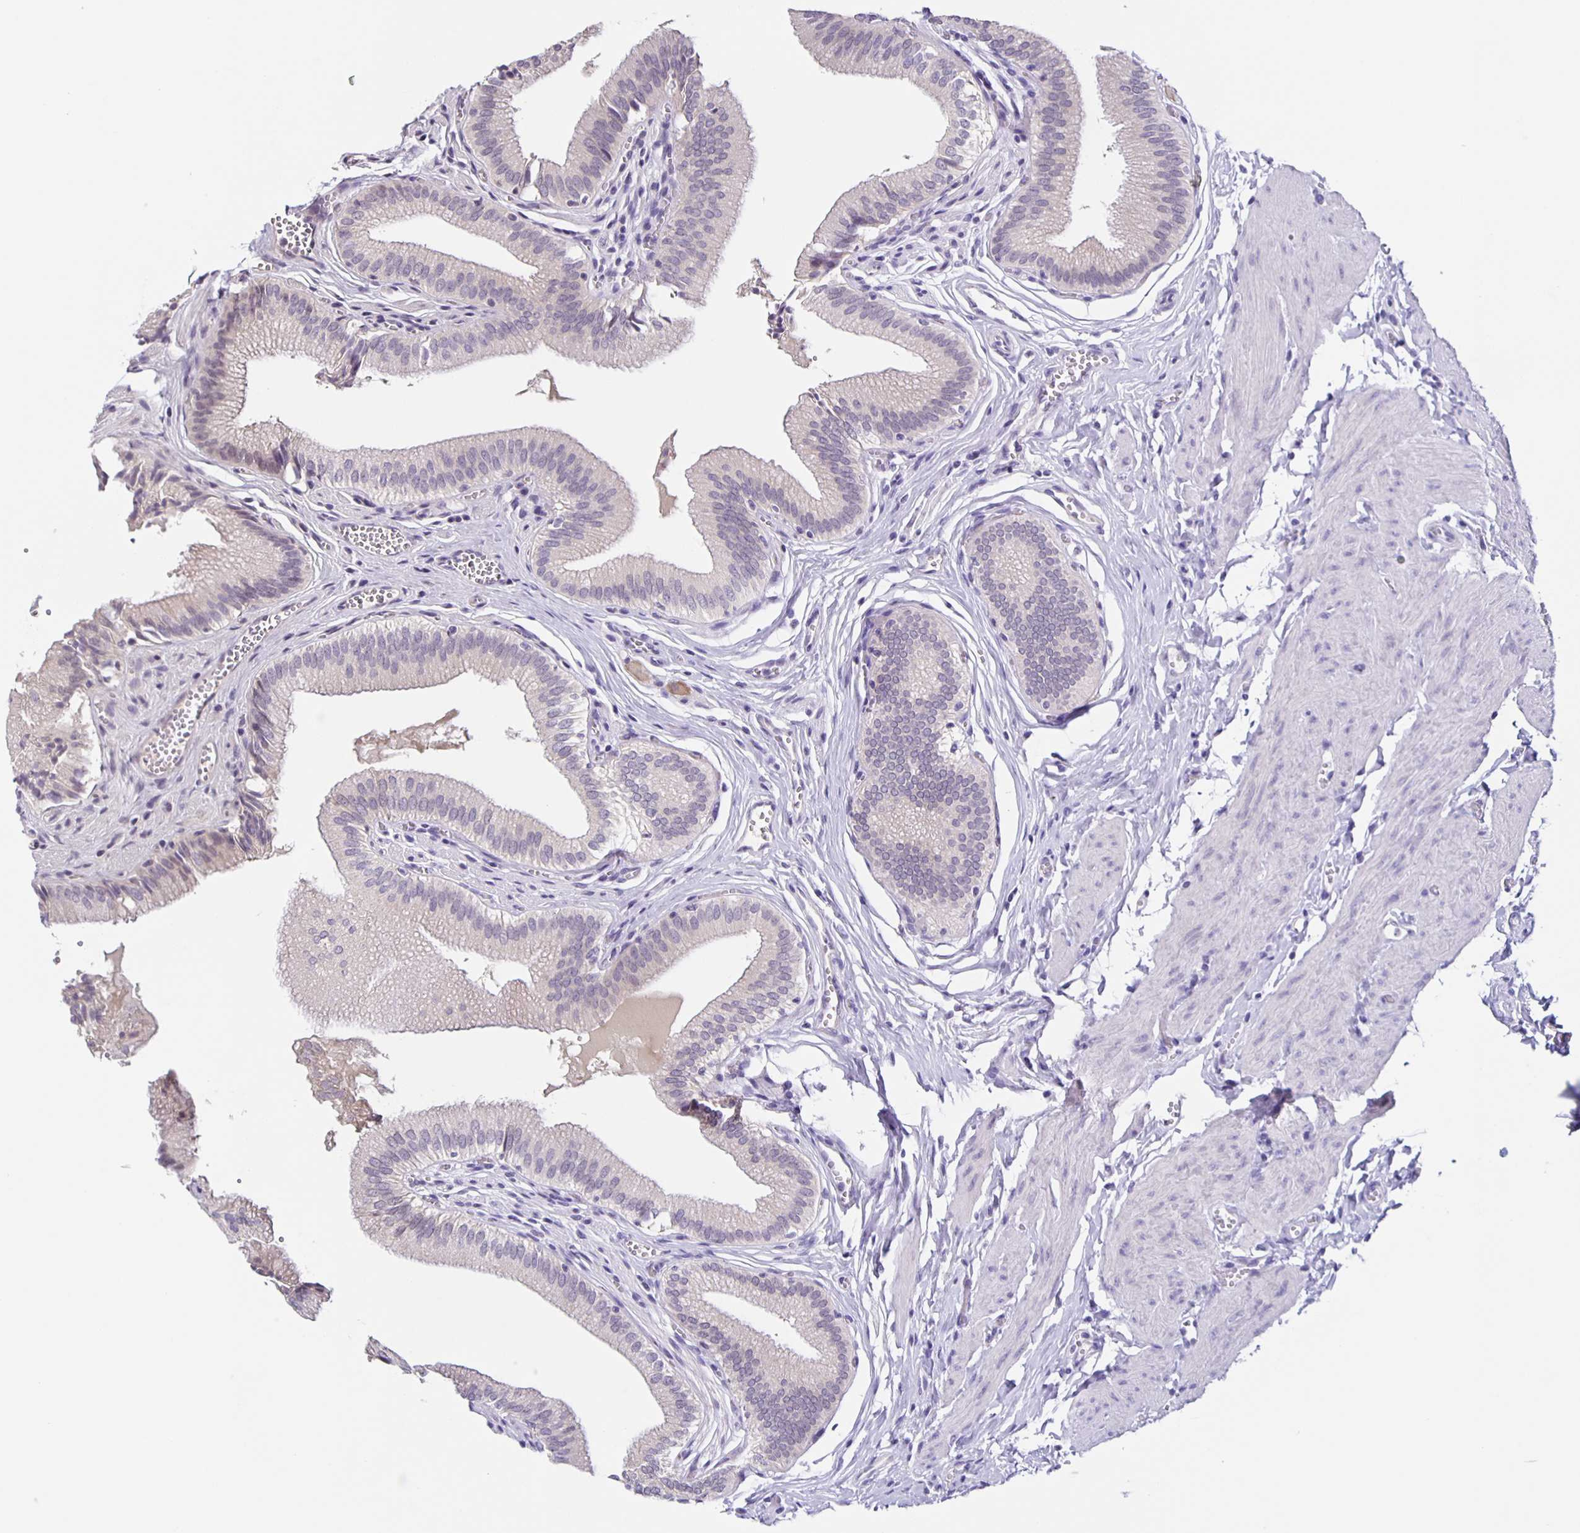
{"staining": {"intensity": "weak", "quantity": "25%-75%", "location": "cytoplasmic/membranous"}, "tissue": "gallbladder", "cell_type": "Glandular cells", "image_type": "normal", "snomed": [{"axis": "morphology", "description": "Normal tissue, NOS"}, {"axis": "topography", "description": "Gallbladder"}, {"axis": "topography", "description": "Peripheral nerve tissue"}], "caption": "Immunohistochemical staining of benign gallbladder displays low levels of weak cytoplasmic/membranous positivity in about 25%-75% of glandular cells.", "gene": "SLC12A3", "patient": {"sex": "male", "age": 17}}